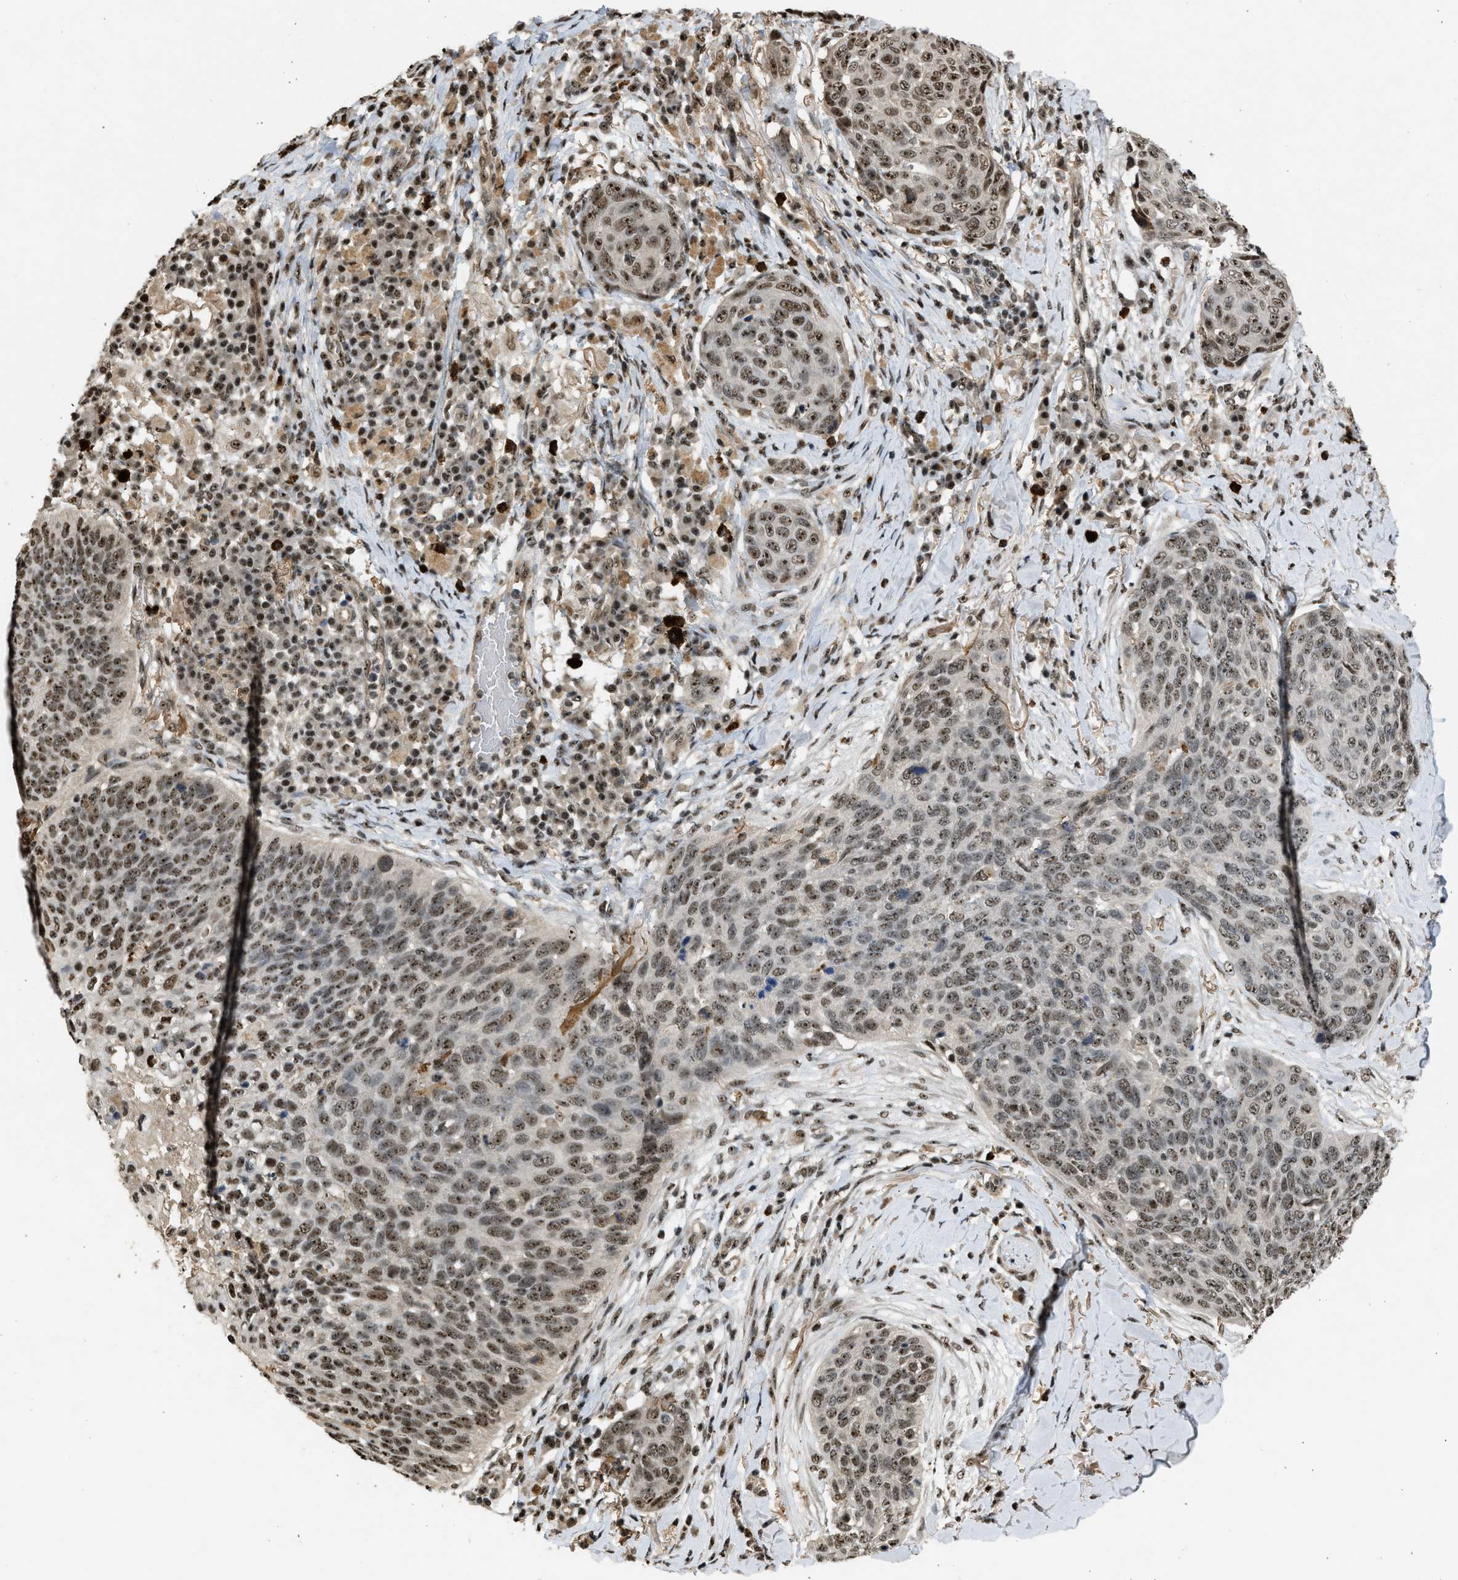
{"staining": {"intensity": "moderate", "quantity": ">75%", "location": "nuclear"}, "tissue": "skin cancer", "cell_type": "Tumor cells", "image_type": "cancer", "snomed": [{"axis": "morphology", "description": "Squamous cell carcinoma in situ, NOS"}, {"axis": "morphology", "description": "Squamous cell carcinoma, NOS"}, {"axis": "topography", "description": "Skin"}], "caption": "The image displays a brown stain indicating the presence of a protein in the nuclear of tumor cells in skin cancer.", "gene": "TFDP2", "patient": {"sex": "male", "age": 93}}